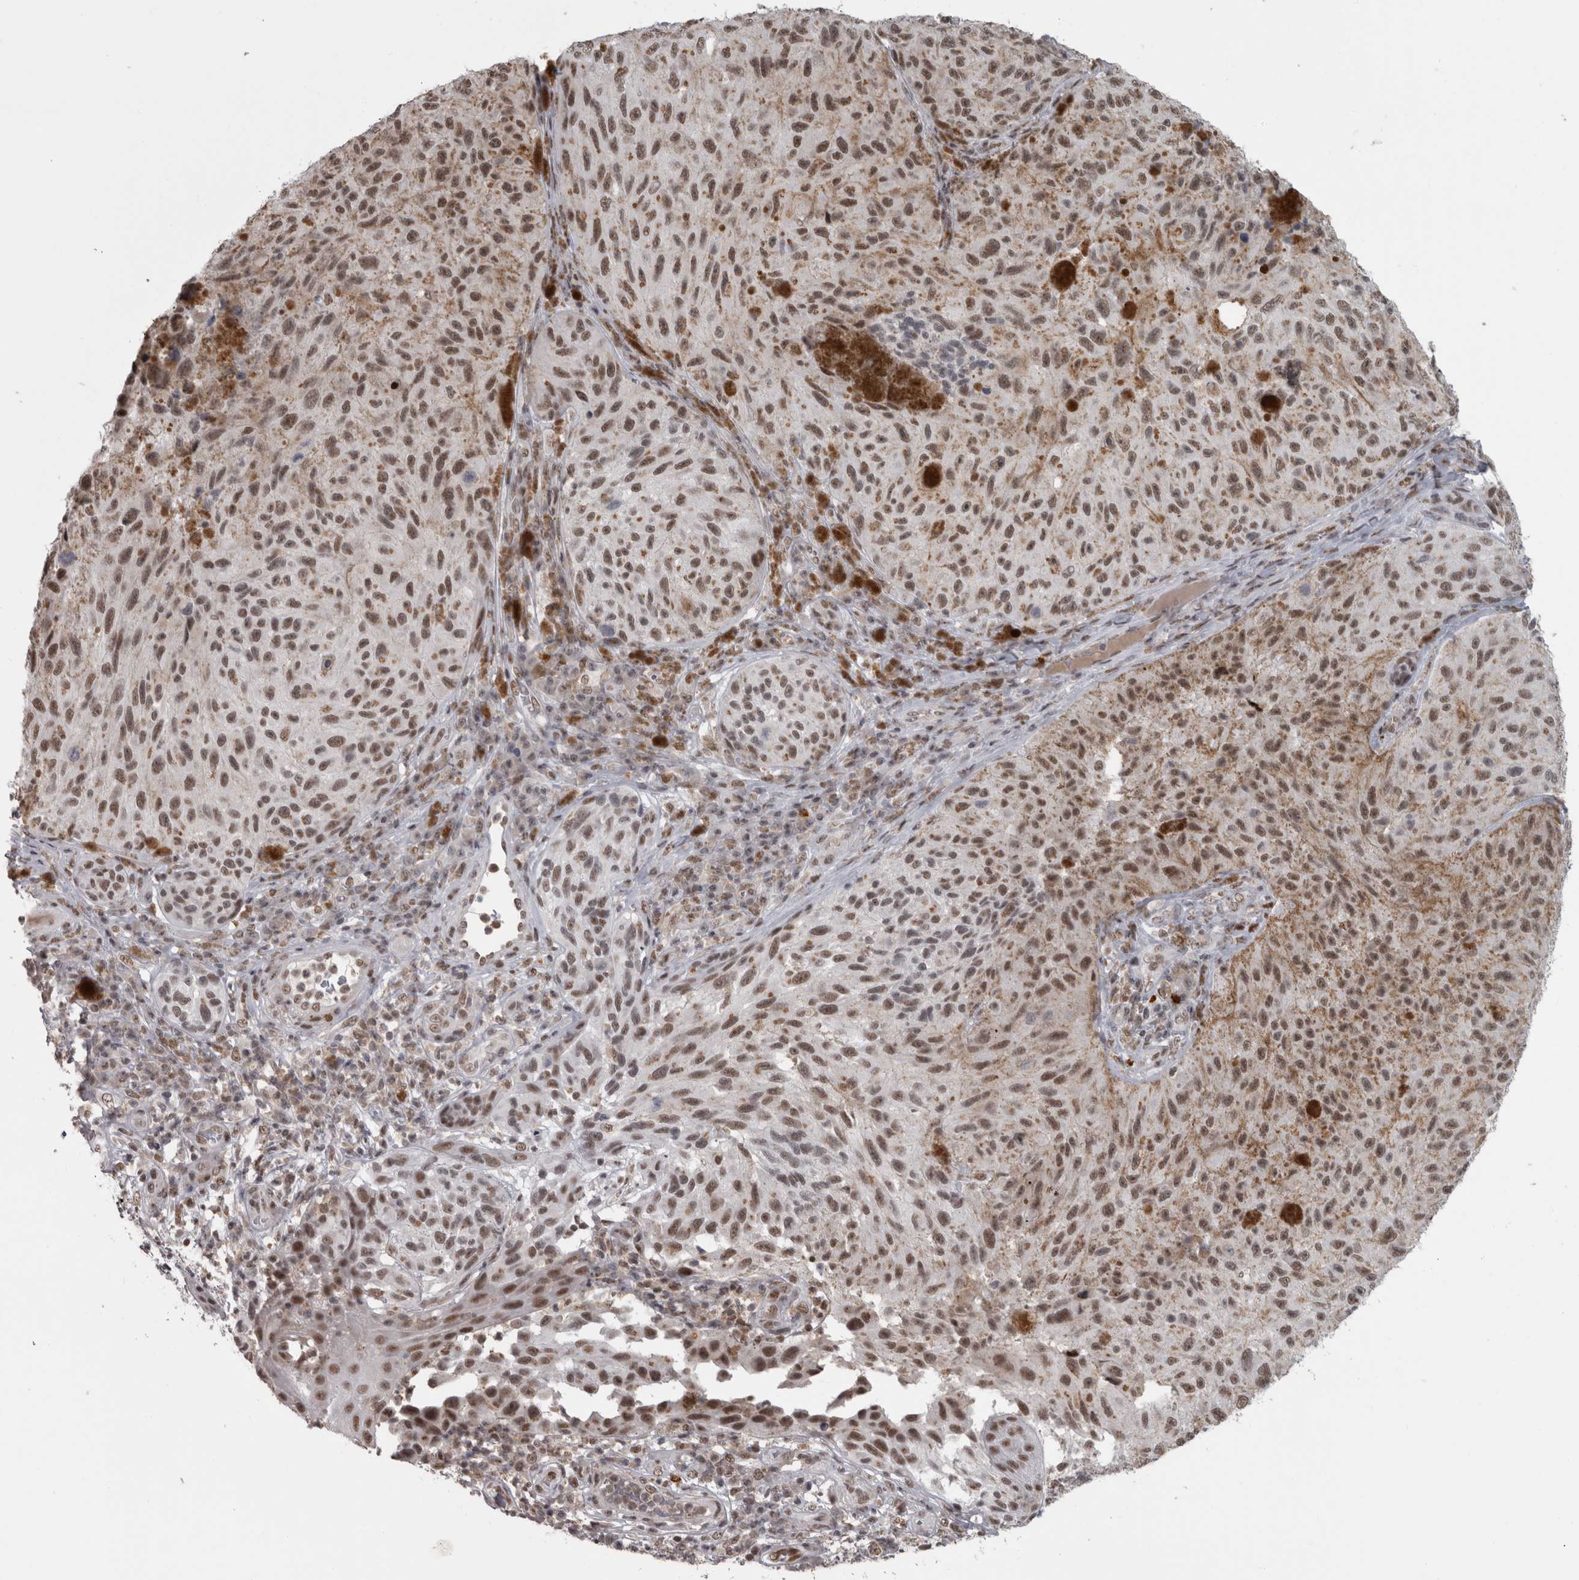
{"staining": {"intensity": "moderate", "quantity": ">75%", "location": "nuclear"}, "tissue": "melanoma", "cell_type": "Tumor cells", "image_type": "cancer", "snomed": [{"axis": "morphology", "description": "Malignant melanoma, NOS"}, {"axis": "topography", "description": "Skin"}], "caption": "DAB immunohistochemical staining of malignant melanoma displays moderate nuclear protein expression in about >75% of tumor cells.", "gene": "MICU3", "patient": {"sex": "female", "age": 73}}